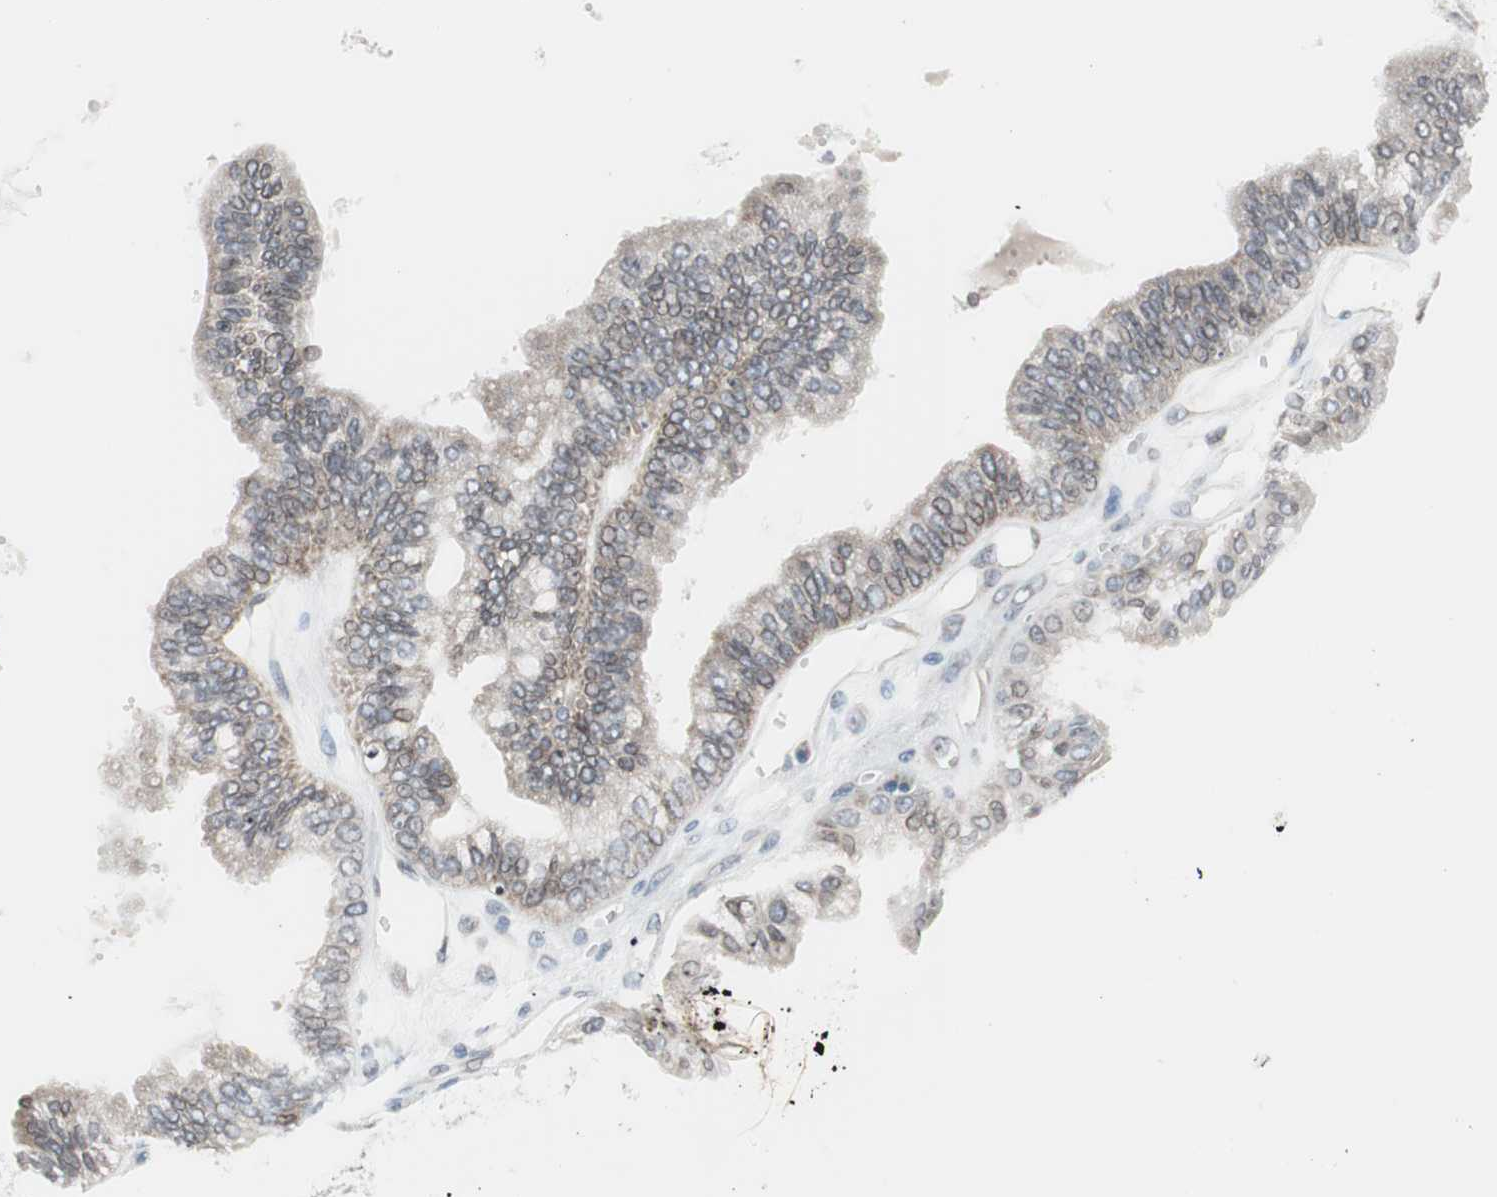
{"staining": {"intensity": "weak", "quantity": "25%-75%", "location": "cytoplasmic/membranous,nuclear"}, "tissue": "ovarian cancer", "cell_type": "Tumor cells", "image_type": "cancer", "snomed": [{"axis": "morphology", "description": "Carcinoma, NOS"}, {"axis": "morphology", "description": "Carcinoma, endometroid"}, {"axis": "topography", "description": "Ovary"}], "caption": "Immunohistochemical staining of human ovarian cancer (endometroid carcinoma) displays low levels of weak cytoplasmic/membranous and nuclear staining in about 25%-75% of tumor cells.", "gene": "ARNT2", "patient": {"sex": "female", "age": 50}}